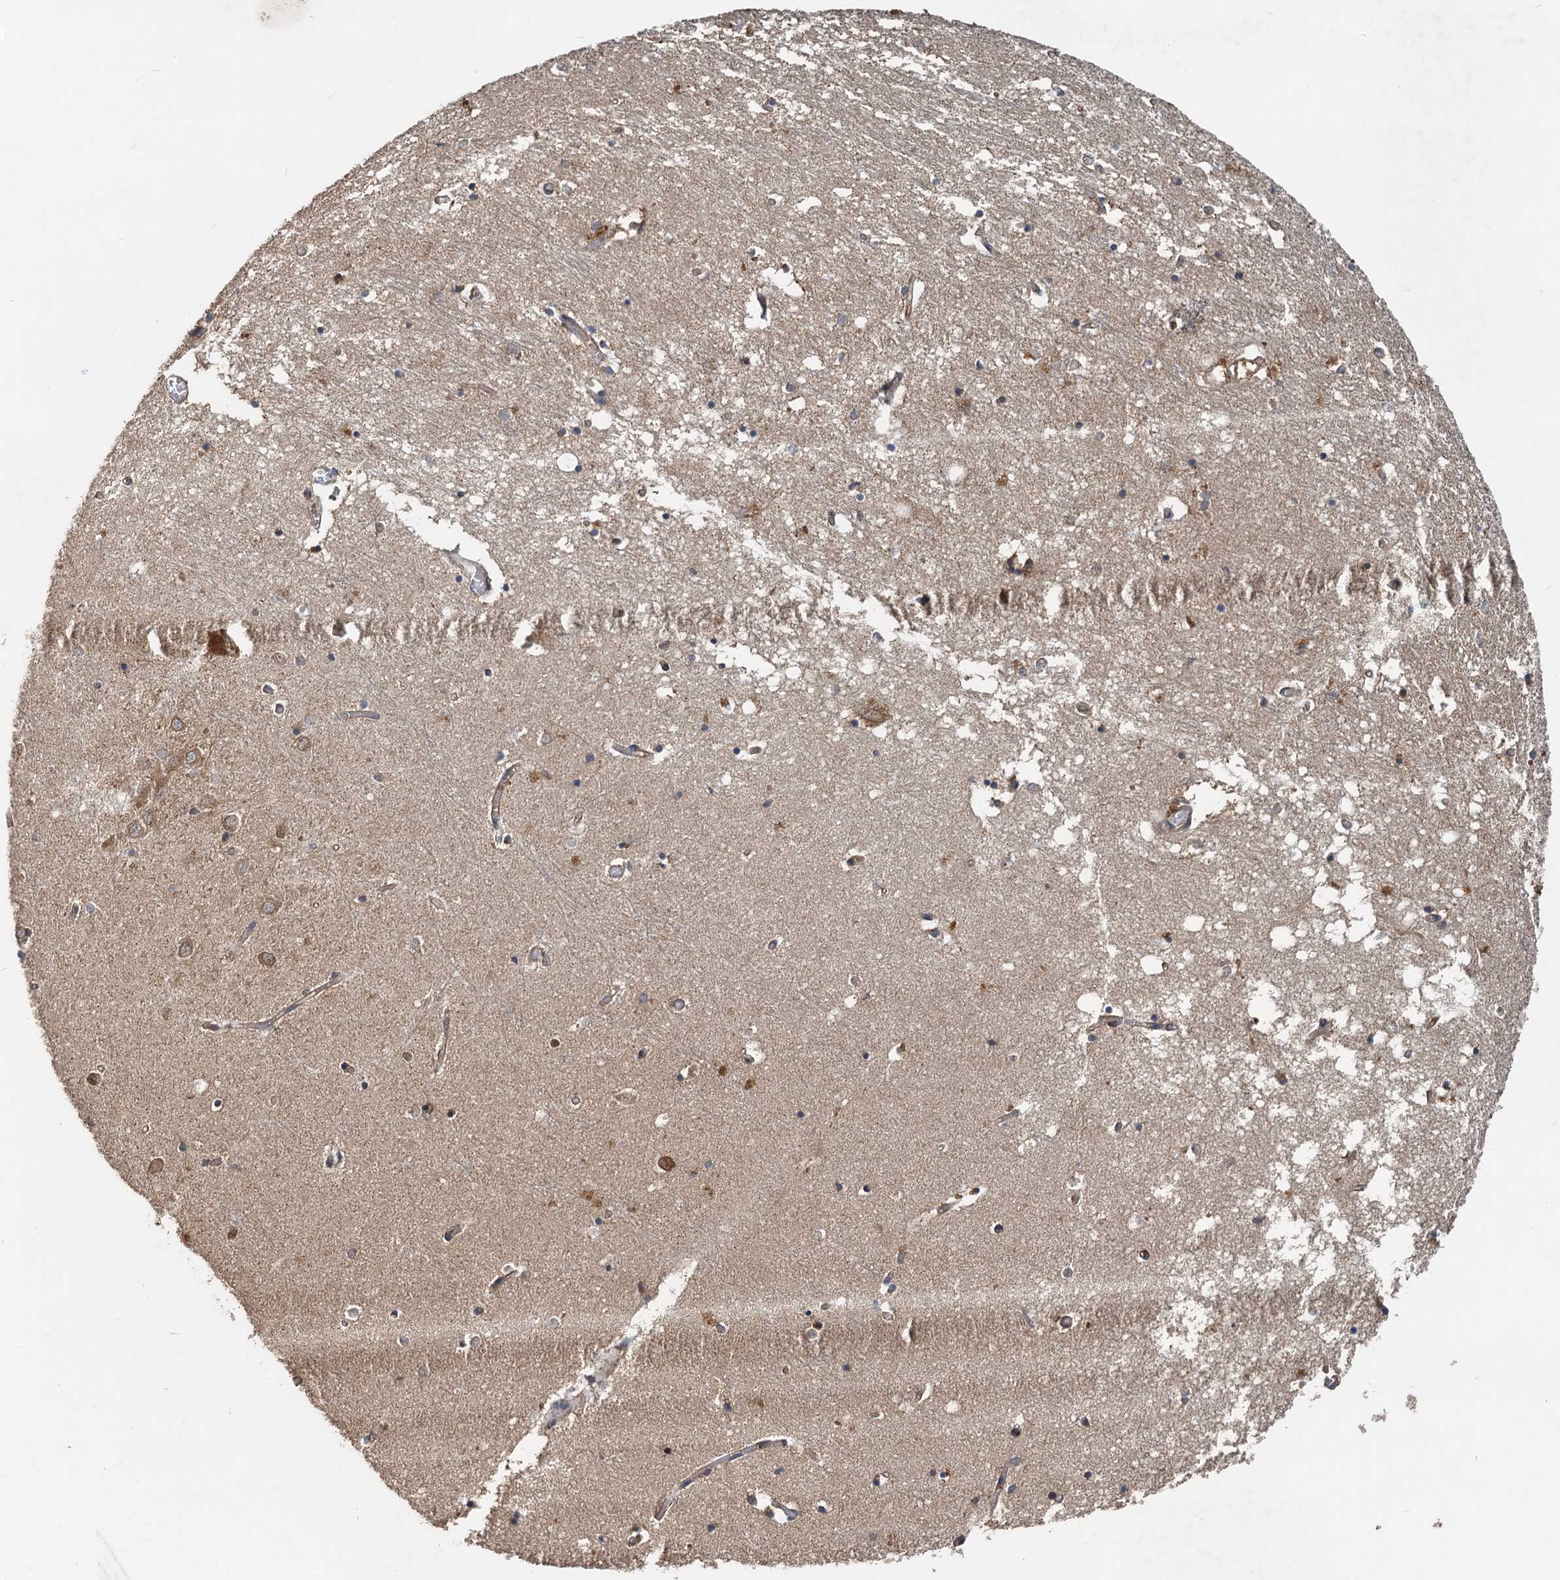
{"staining": {"intensity": "moderate", "quantity": "<25%", "location": "cytoplasmic/membranous"}, "tissue": "hippocampus", "cell_type": "Glial cells", "image_type": "normal", "snomed": [{"axis": "morphology", "description": "Normal tissue, NOS"}, {"axis": "topography", "description": "Hippocampus"}], "caption": "A brown stain labels moderate cytoplasmic/membranous positivity of a protein in glial cells of benign hippocampus.", "gene": "HYI", "patient": {"sex": "male", "age": 70}}